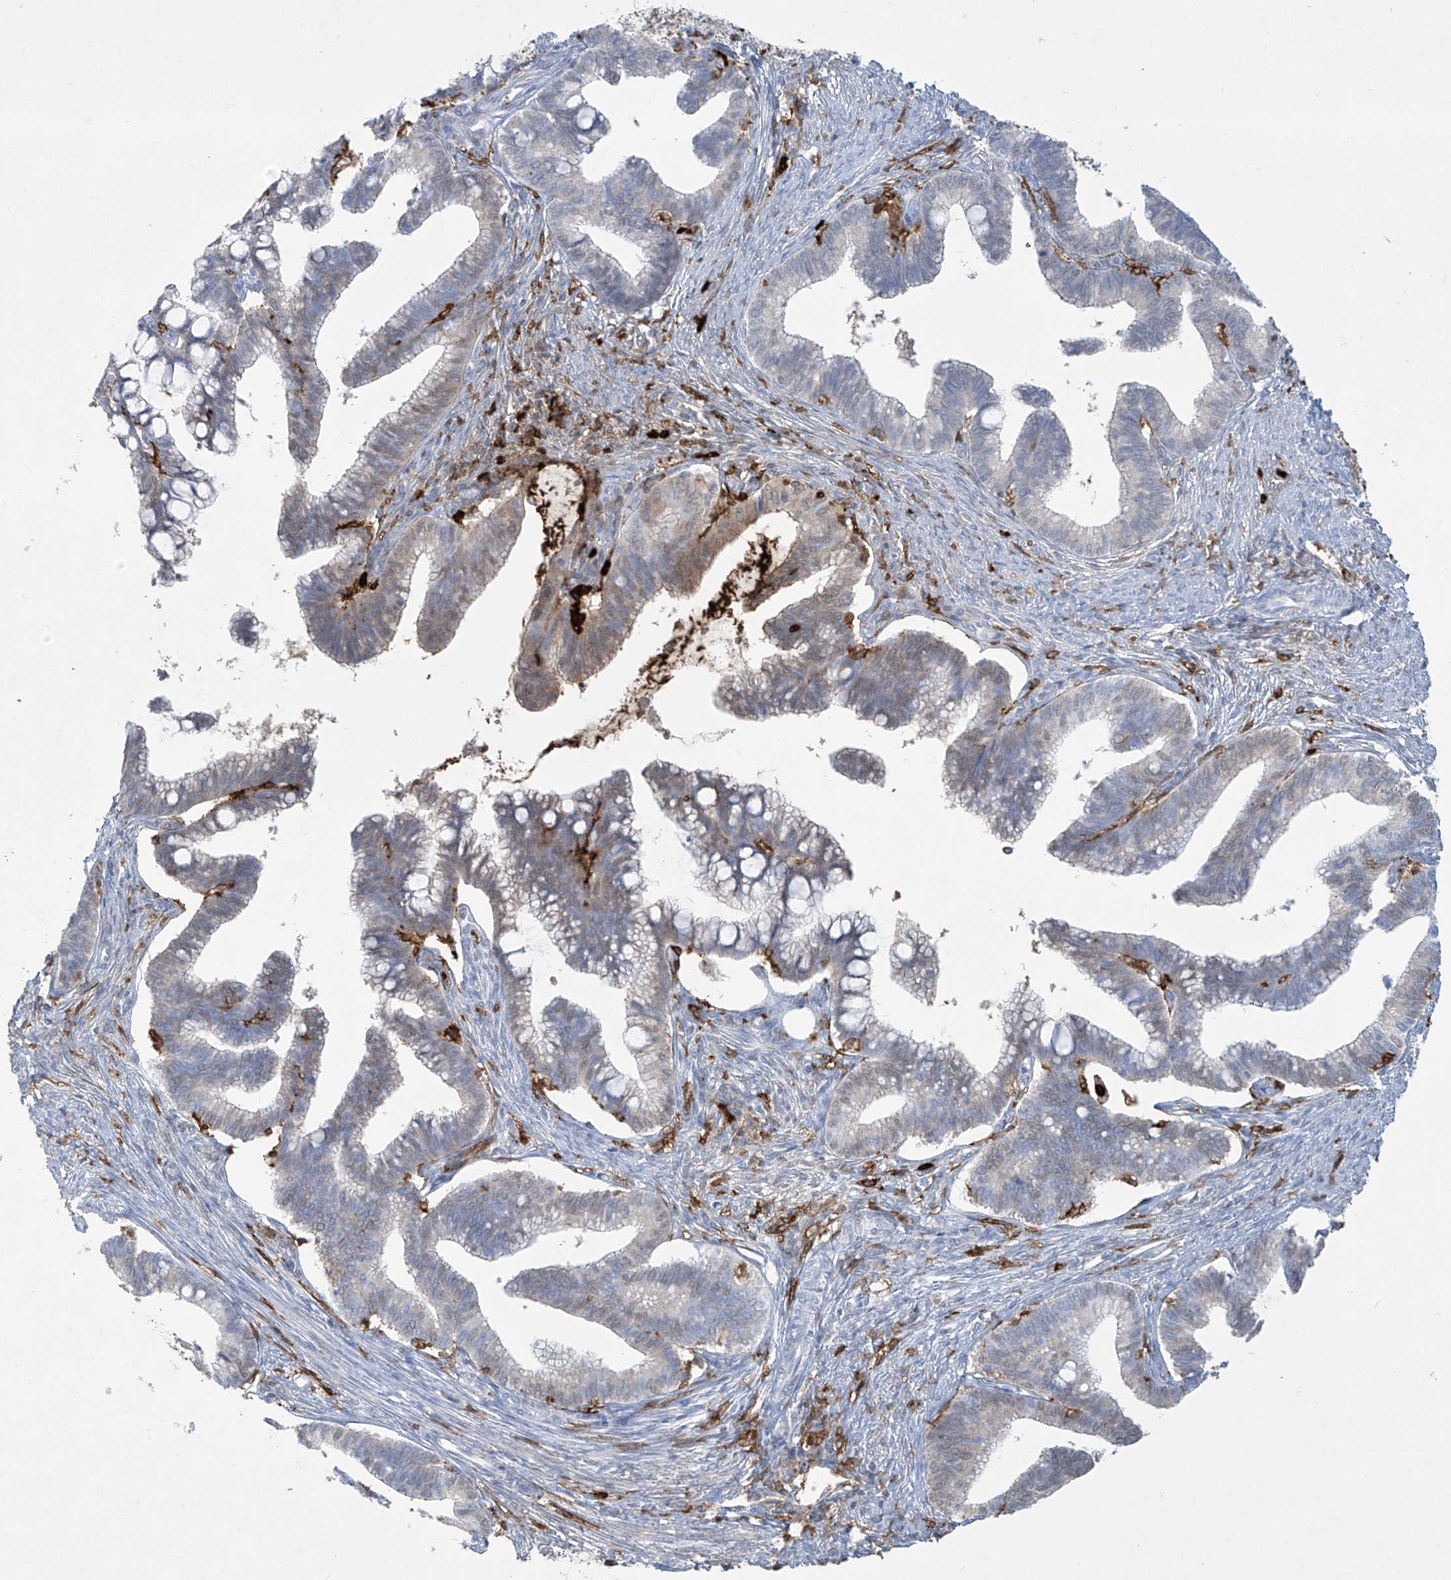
{"staining": {"intensity": "weak", "quantity": "<25%", "location": "cytoplasmic/membranous"}, "tissue": "cervical cancer", "cell_type": "Tumor cells", "image_type": "cancer", "snomed": [{"axis": "morphology", "description": "Adenocarcinoma, NOS"}, {"axis": "topography", "description": "Cervix"}], "caption": "Adenocarcinoma (cervical) was stained to show a protein in brown. There is no significant positivity in tumor cells.", "gene": "FCGR3A", "patient": {"sex": "female", "age": 36}}